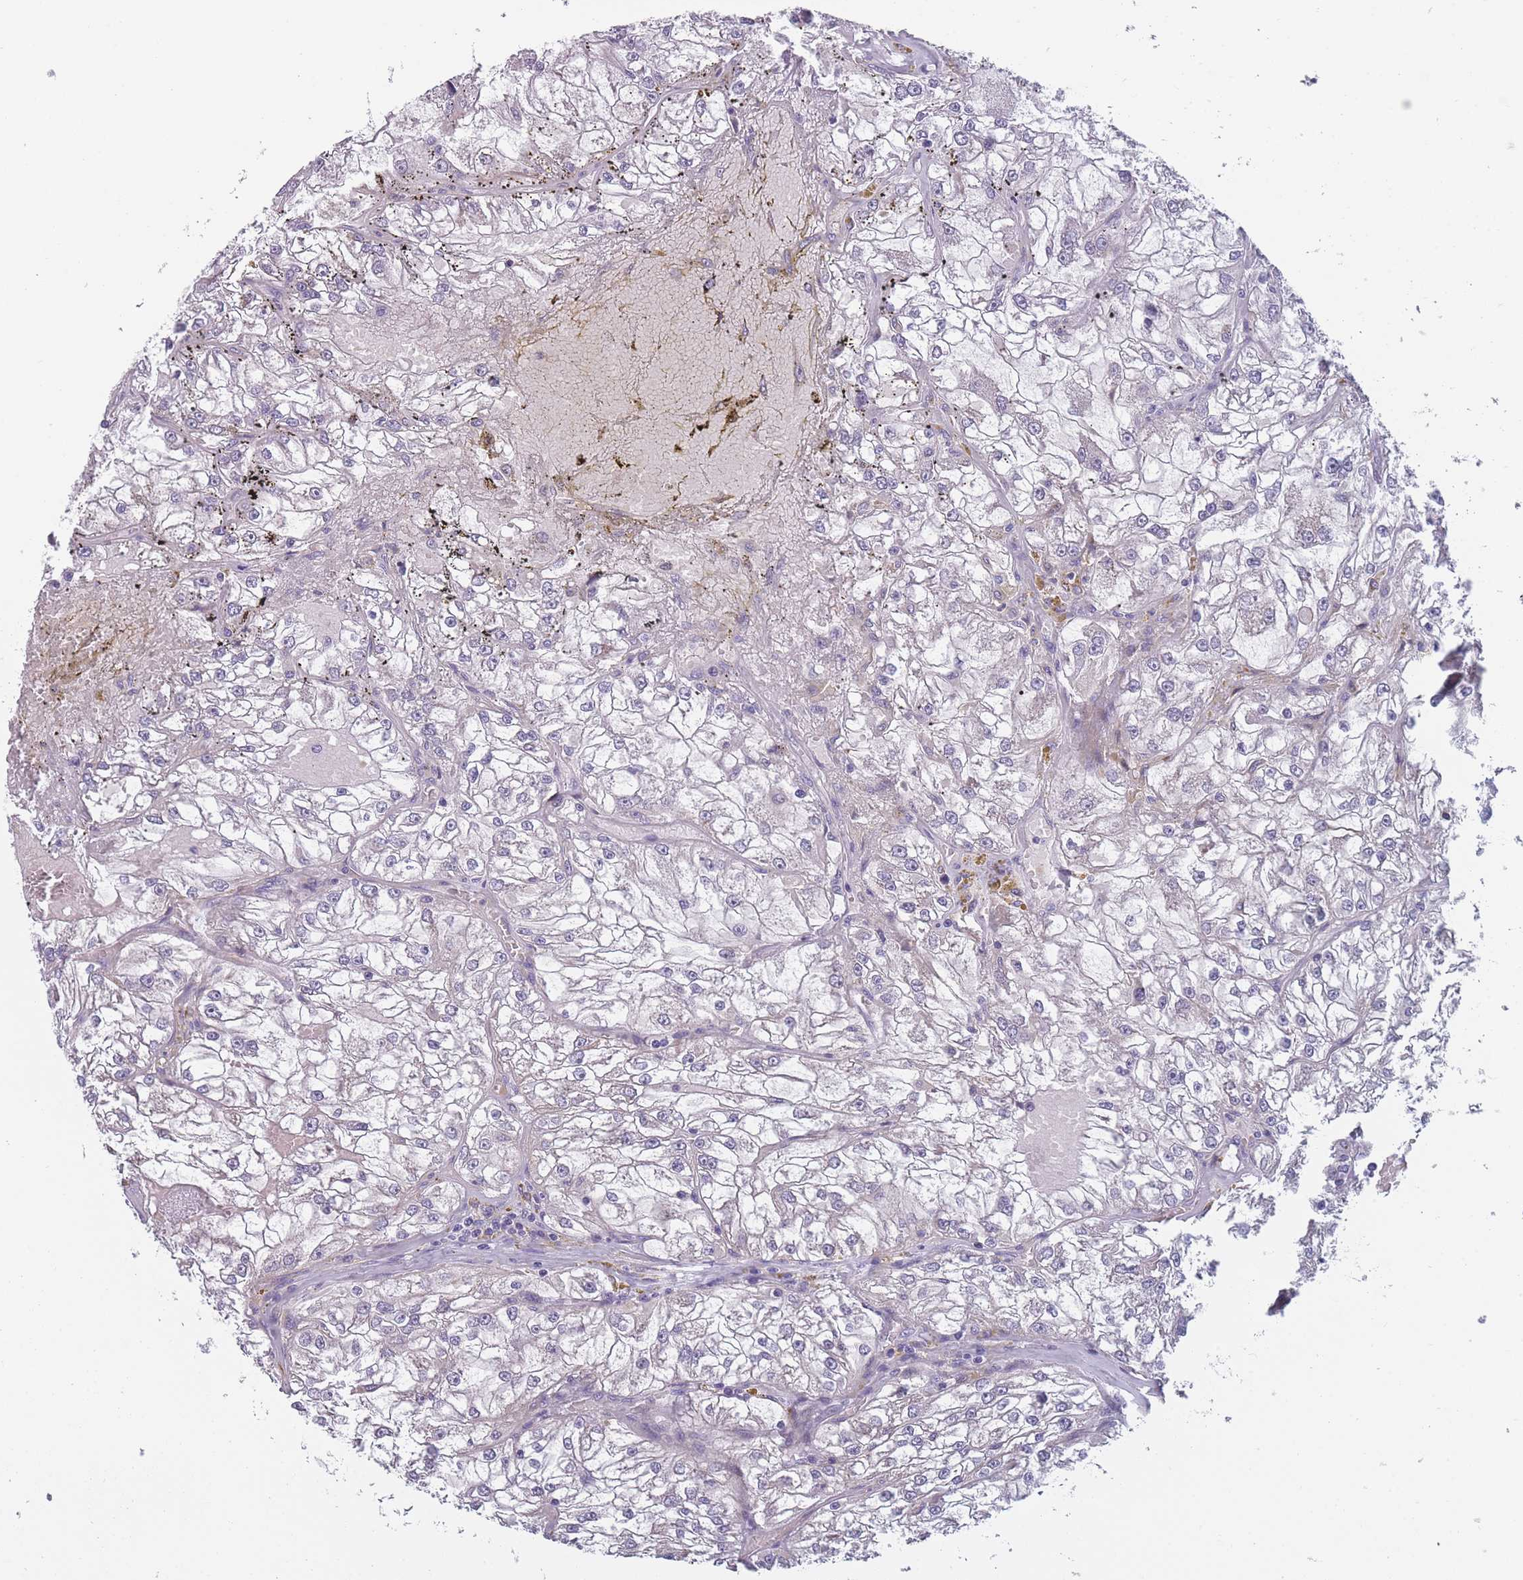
{"staining": {"intensity": "negative", "quantity": "none", "location": "none"}, "tissue": "renal cancer", "cell_type": "Tumor cells", "image_type": "cancer", "snomed": [{"axis": "morphology", "description": "Adenocarcinoma, NOS"}, {"axis": "topography", "description": "Kidney"}], "caption": "The IHC histopathology image has no significant staining in tumor cells of renal cancer (adenocarcinoma) tissue.", "gene": "FAM83F", "patient": {"sex": "female", "age": 72}}